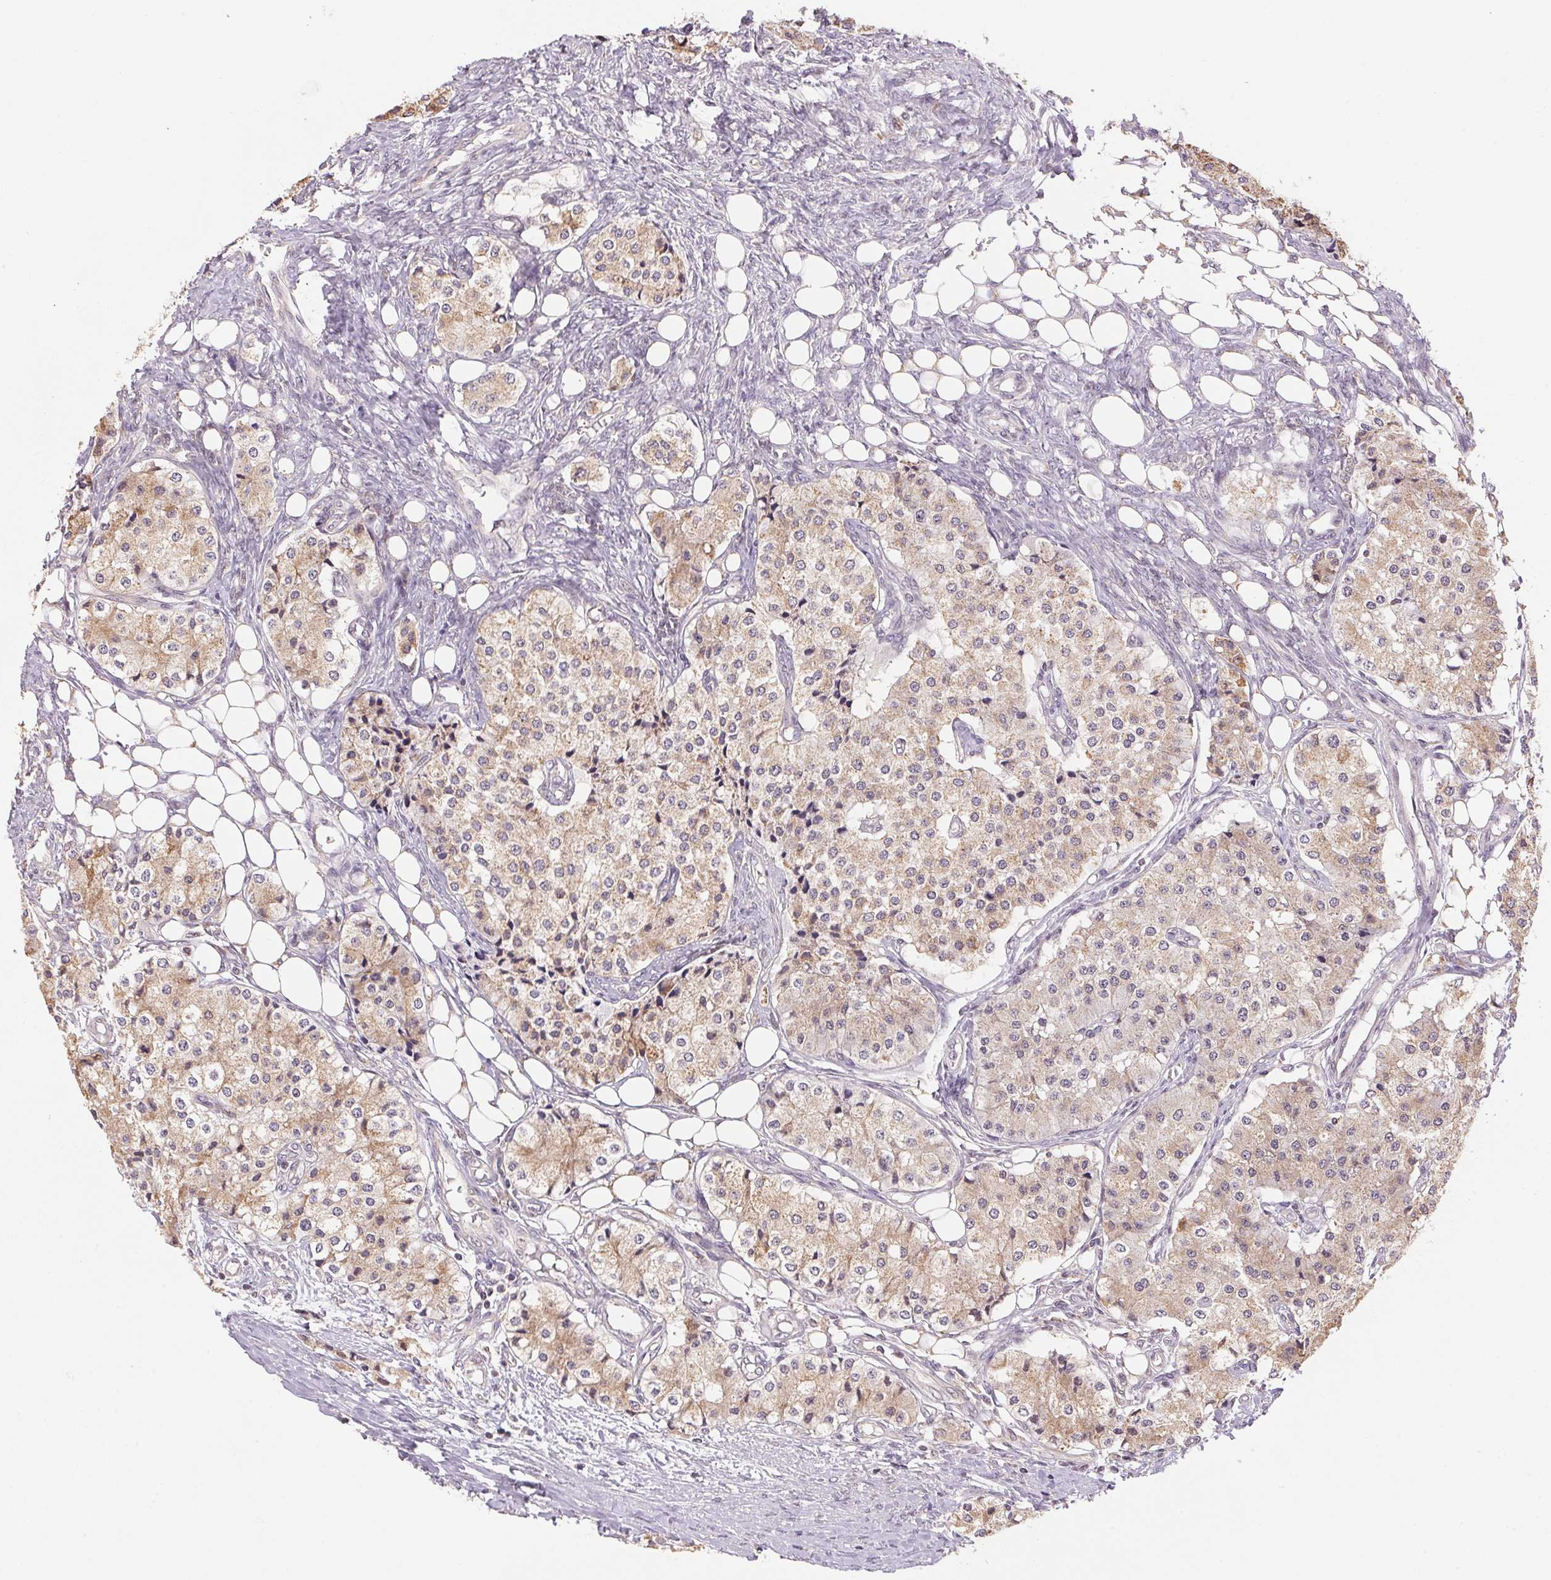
{"staining": {"intensity": "moderate", "quantity": "25%-75%", "location": "cytoplasmic/membranous"}, "tissue": "carcinoid", "cell_type": "Tumor cells", "image_type": "cancer", "snomed": [{"axis": "morphology", "description": "Carcinoid, malignant, NOS"}, {"axis": "topography", "description": "Colon"}], "caption": "There is medium levels of moderate cytoplasmic/membranous expression in tumor cells of carcinoid, as demonstrated by immunohistochemical staining (brown color).", "gene": "SC5D", "patient": {"sex": "female", "age": 52}}